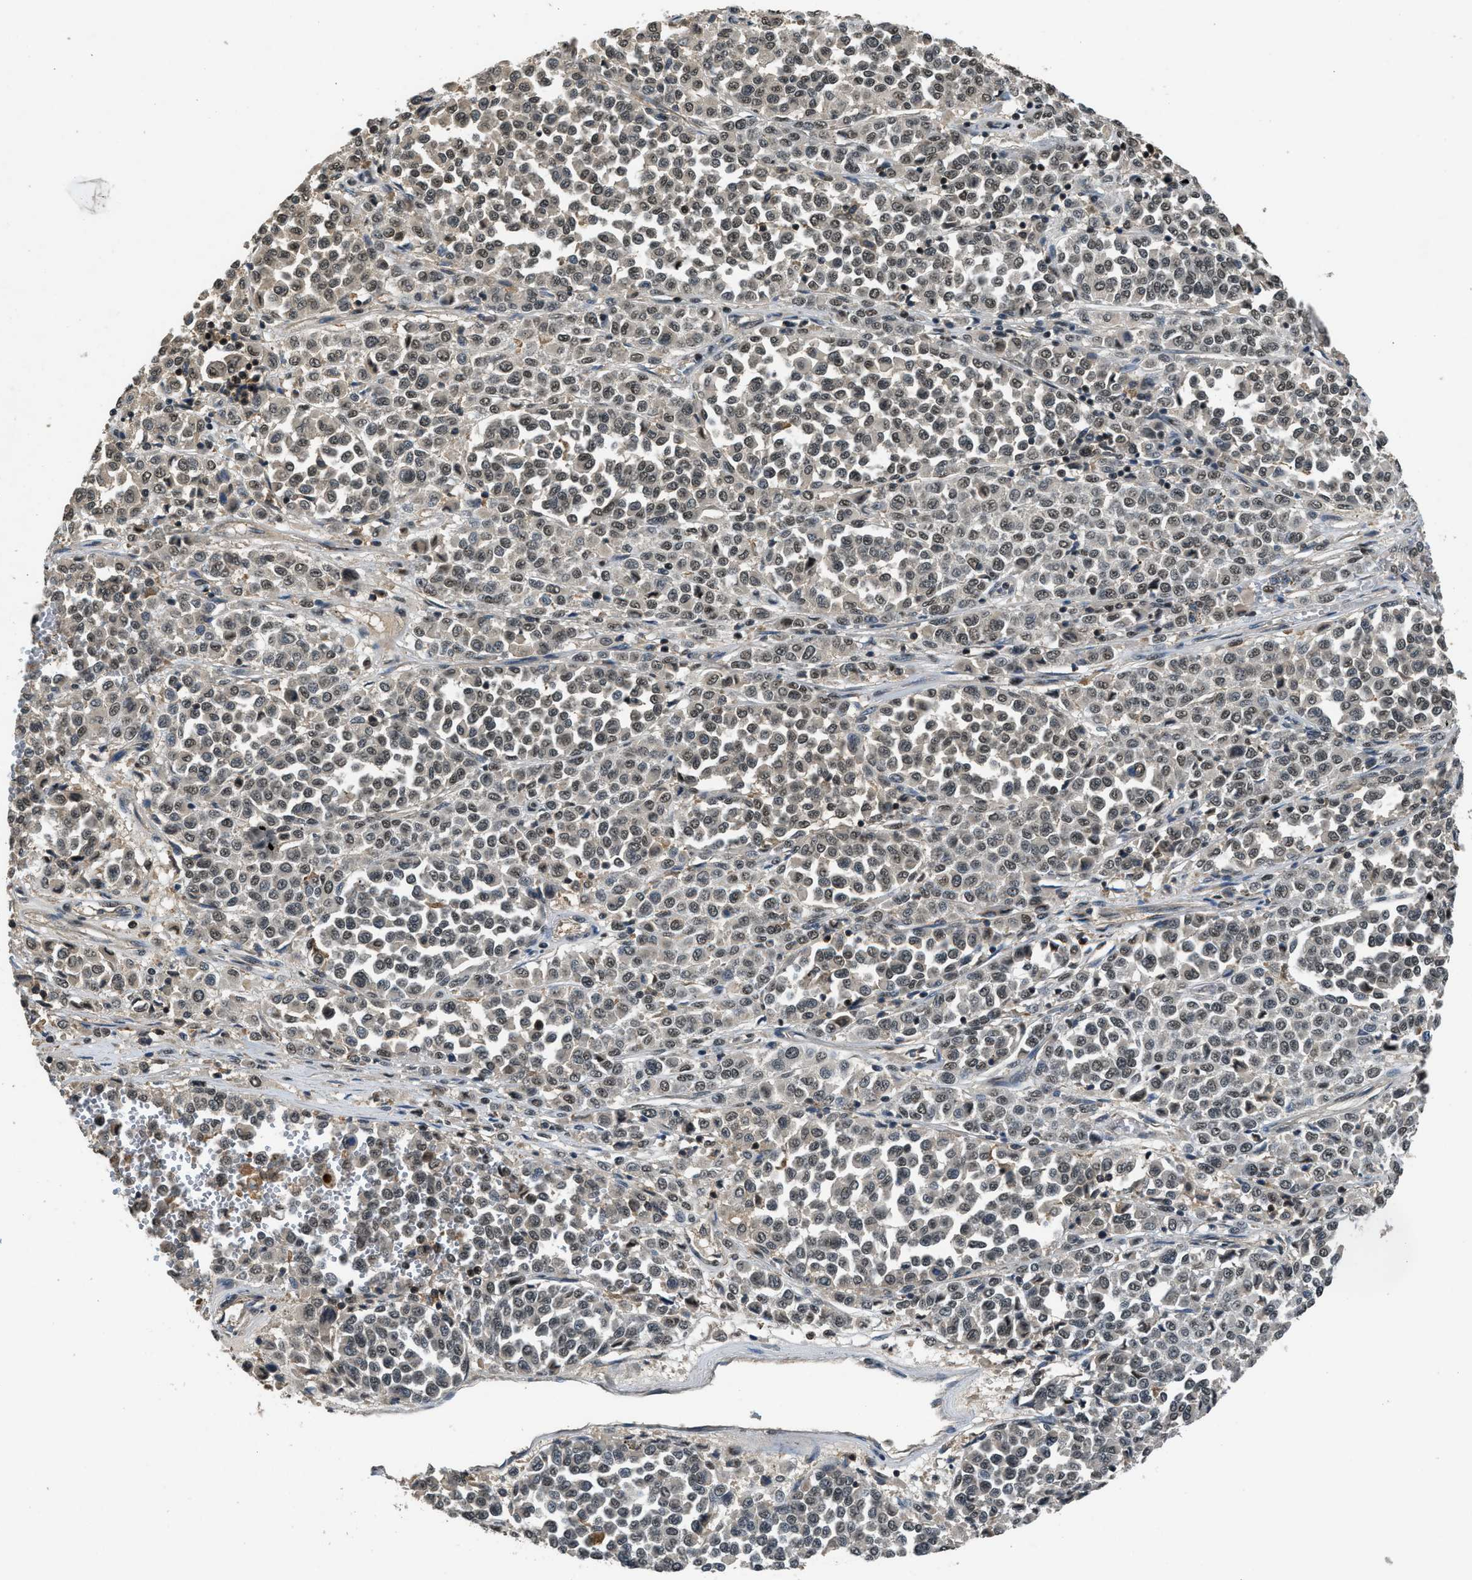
{"staining": {"intensity": "weak", "quantity": ">75%", "location": "nuclear"}, "tissue": "melanoma", "cell_type": "Tumor cells", "image_type": "cancer", "snomed": [{"axis": "morphology", "description": "Malignant melanoma, Metastatic site"}, {"axis": "topography", "description": "Pancreas"}], "caption": "Malignant melanoma (metastatic site) stained for a protein (brown) displays weak nuclear positive staining in approximately >75% of tumor cells.", "gene": "SLC15A4", "patient": {"sex": "female", "age": 30}}